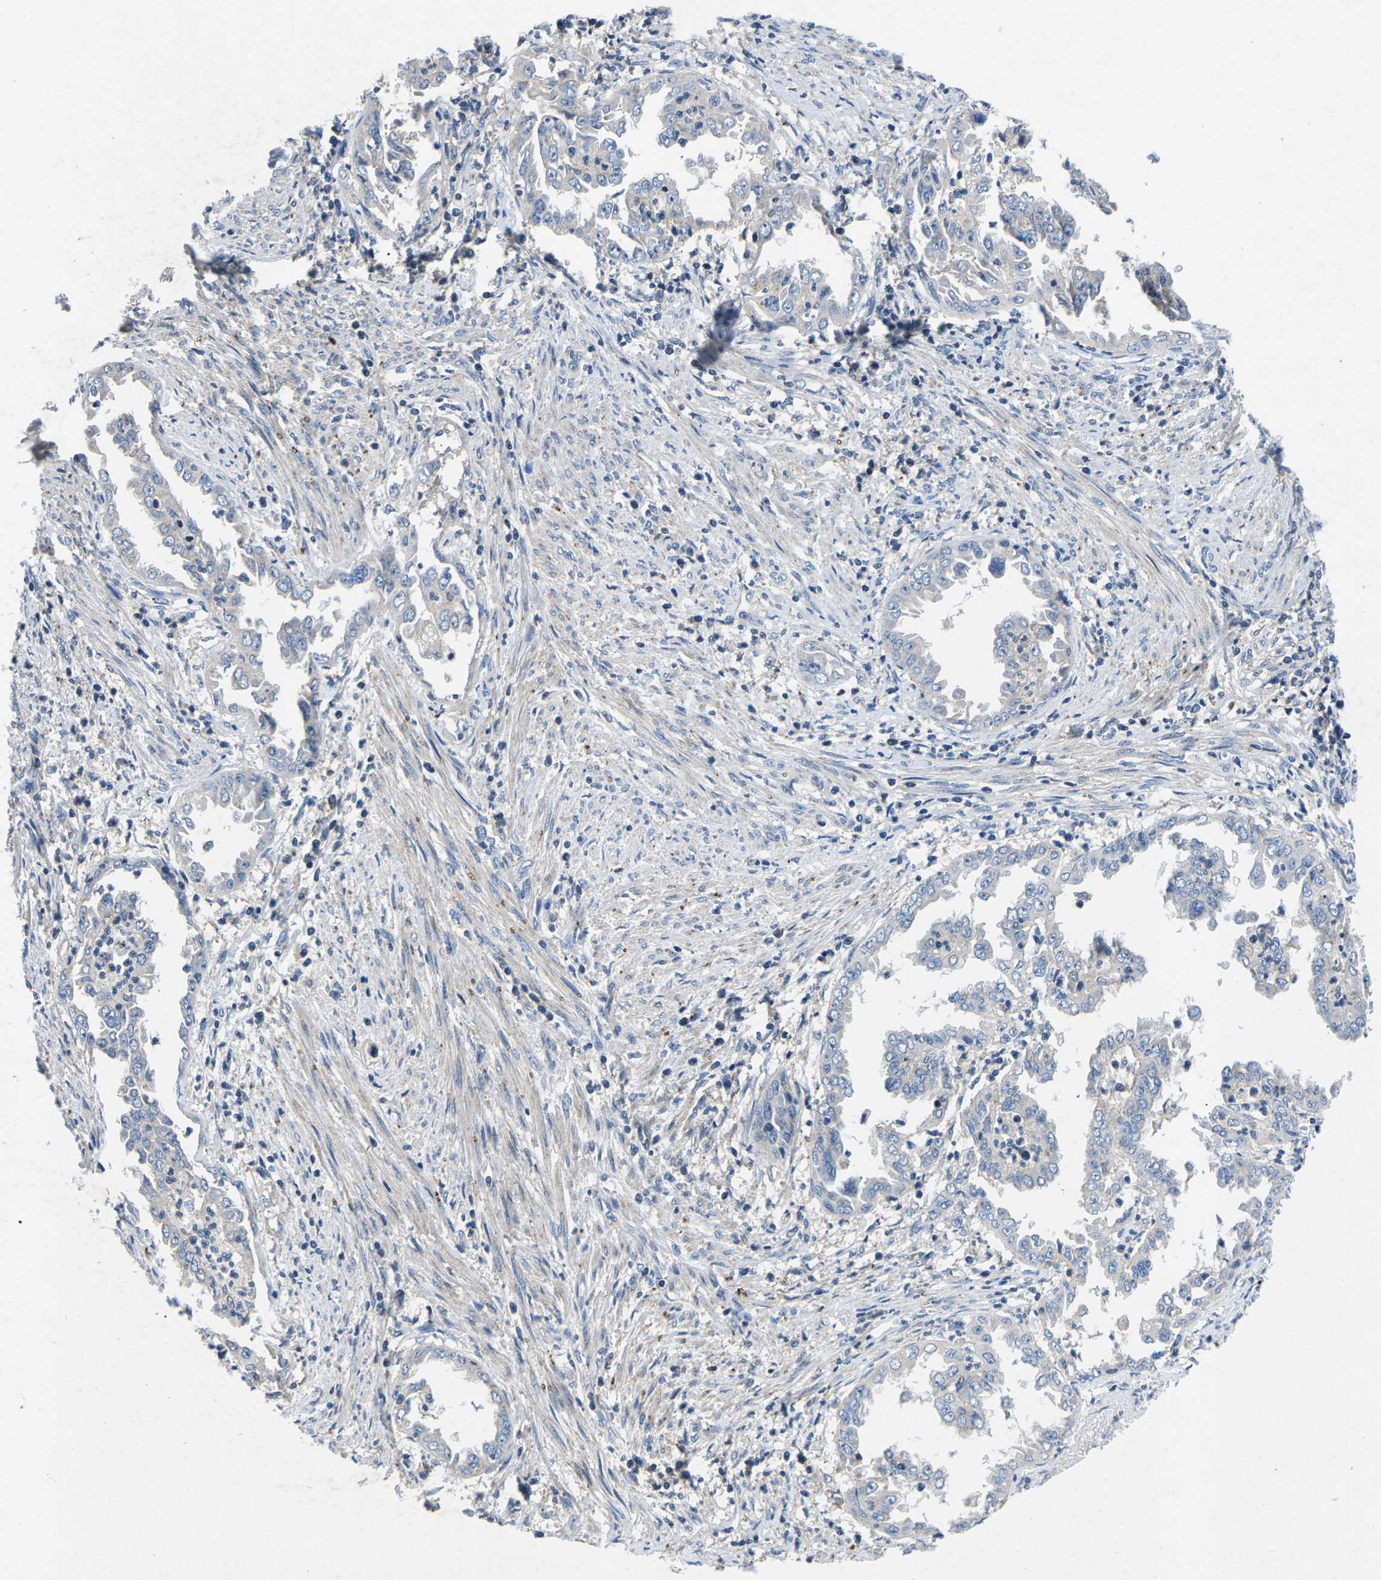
{"staining": {"intensity": "negative", "quantity": "none", "location": "none"}, "tissue": "endometrial cancer", "cell_type": "Tumor cells", "image_type": "cancer", "snomed": [{"axis": "morphology", "description": "Adenocarcinoma, NOS"}, {"axis": "topography", "description": "Endometrium"}], "caption": "This is an IHC micrograph of human endometrial adenocarcinoma. There is no expression in tumor cells.", "gene": "PDCD6IP", "patient": {"sex": "female", "age": 85}}